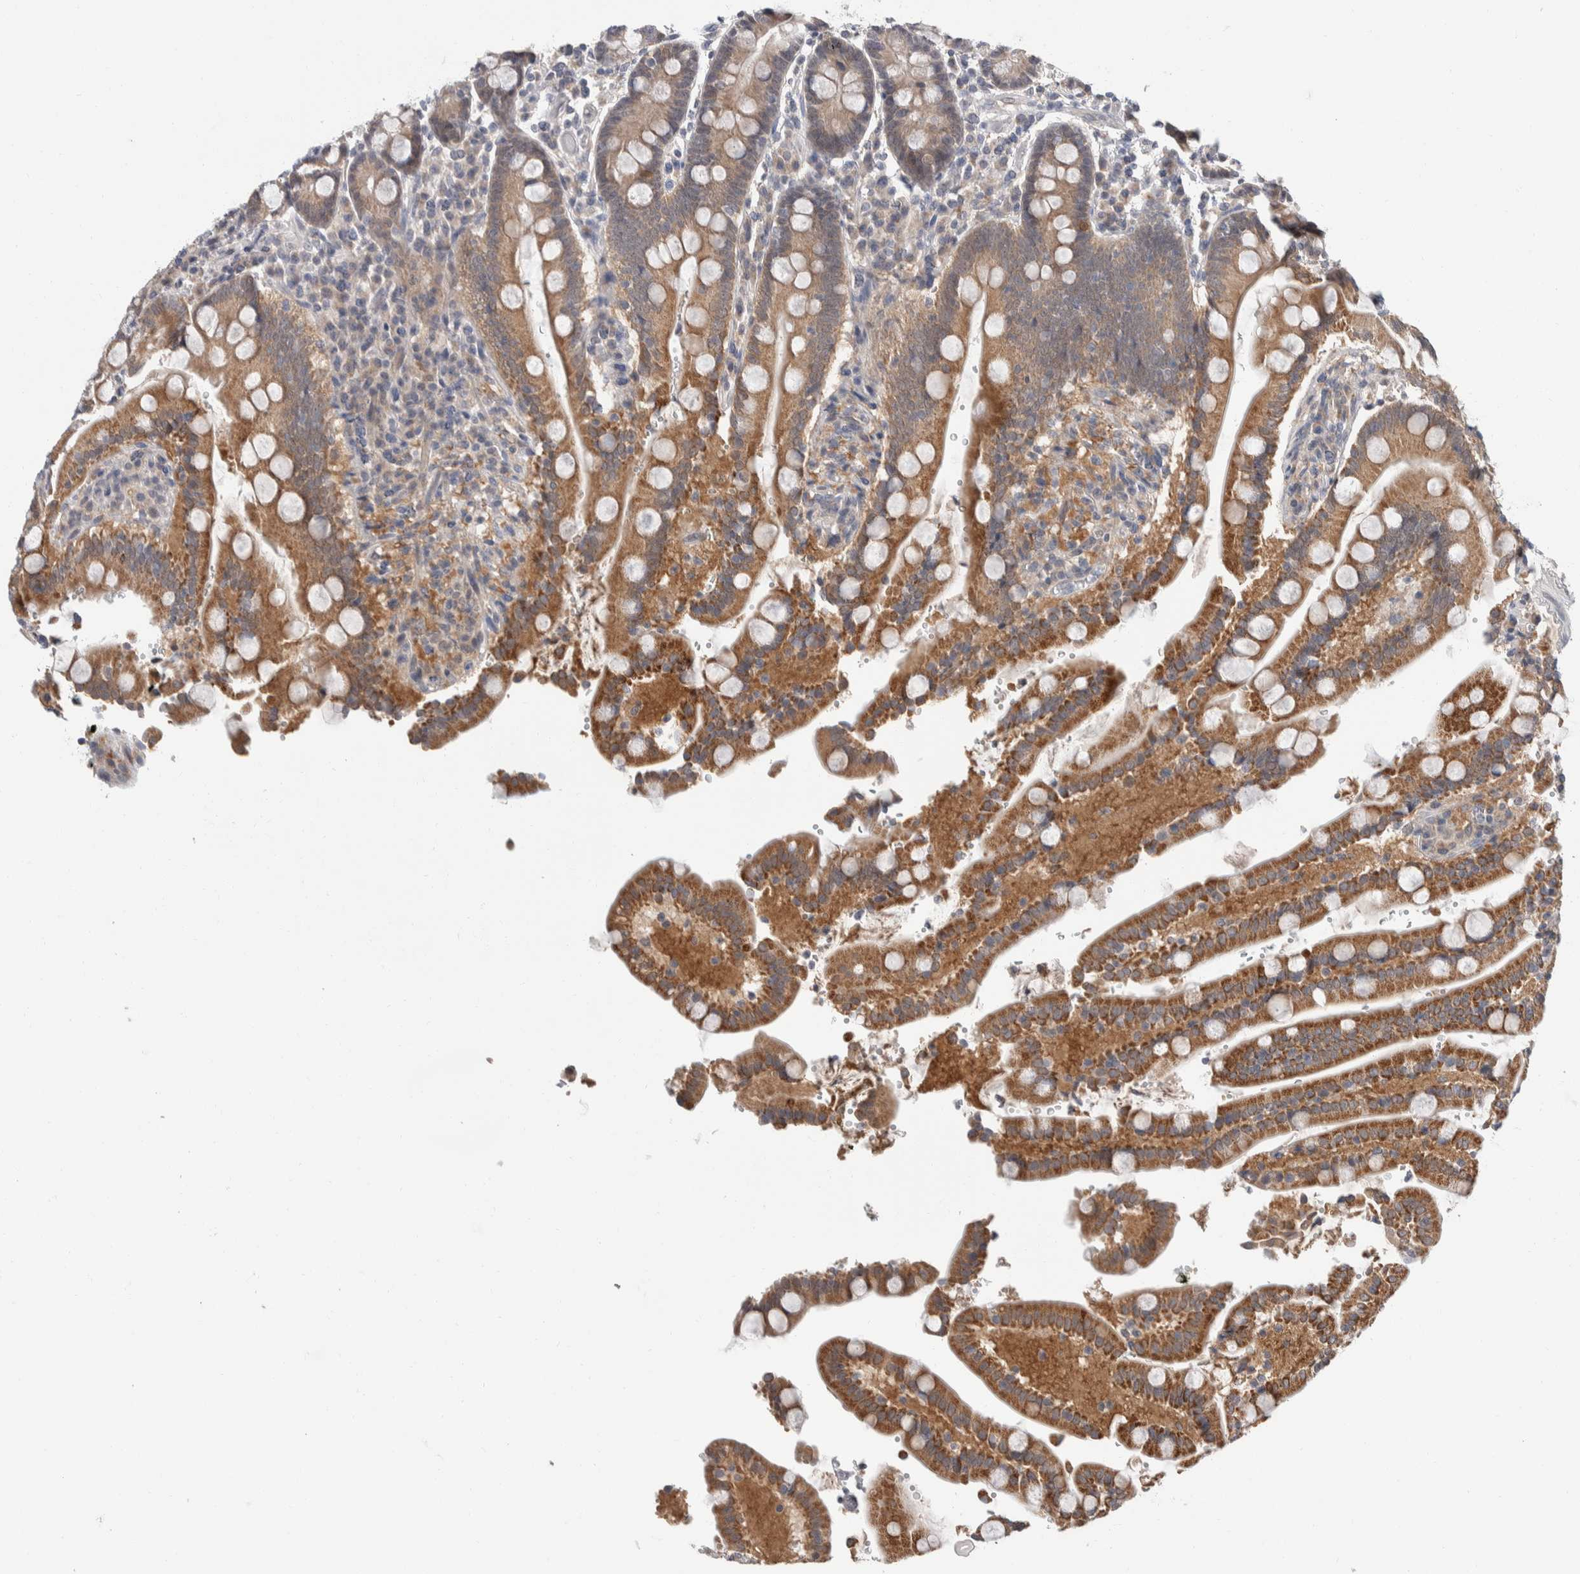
{"staining": {"intensity": "strong", "quantity": "25%-75%", "location": "cytoplasmic/membranous"}, "tissue": "duodenum", "cell_type": "Glandular cells", "image_type": "normal", "snomed": [{"axis": "morphology", "description": "Normal tissue, NOS"}, {"axis": "topography", "description": "Small intestine, NOS"}], "caption": "Normal duodenum was stained to show a protein in brown. There is high levels of strong cytoplasmic/membranous positivity in approximately 25%-75% of glandular cells.", "gene": "SHPK", "patient": {"sex": "female", "age": 71}}